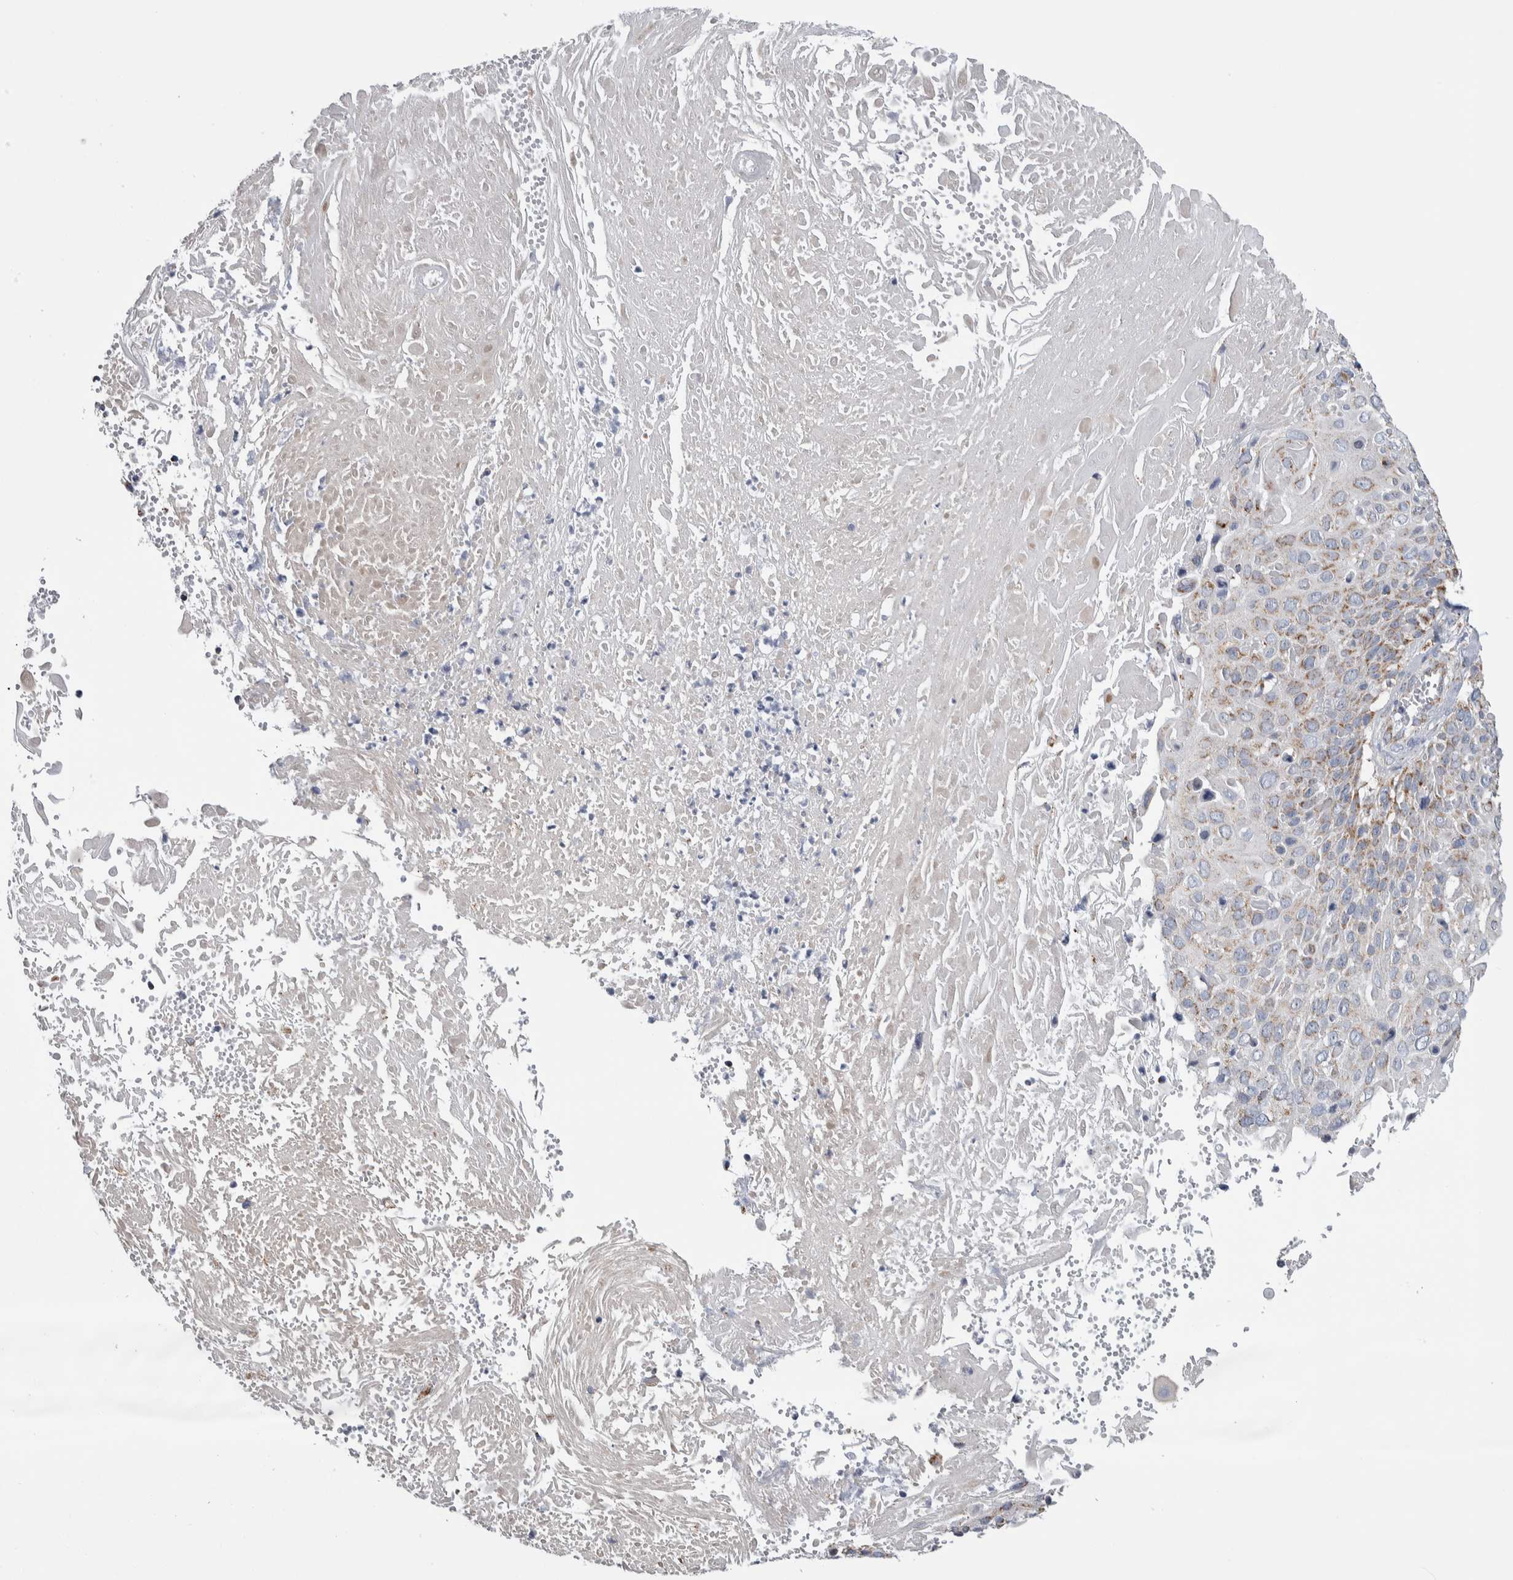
{"staining": {"intensity": "weak", "quantity": "25%-75%", "location": "cytoplasmic/membranous"}, "tissue": "cervical cancer", "cell_type": "Tumor cells", "image_type": "cancer", "snomed": [{"axis": "morphology", "description": "Squamous cell carcinoma, NOS"}, {"axis": "topography", "description": "Cervix"}], "caption": "Approximately 25%-75% of tumor cells in human cervical cancer display weak cytoplasmic/membranous protein staining as visualized by brown immunohistochemical staining.", "gene": "ETFA", "patient": {"sex": "female", "age": 74}}